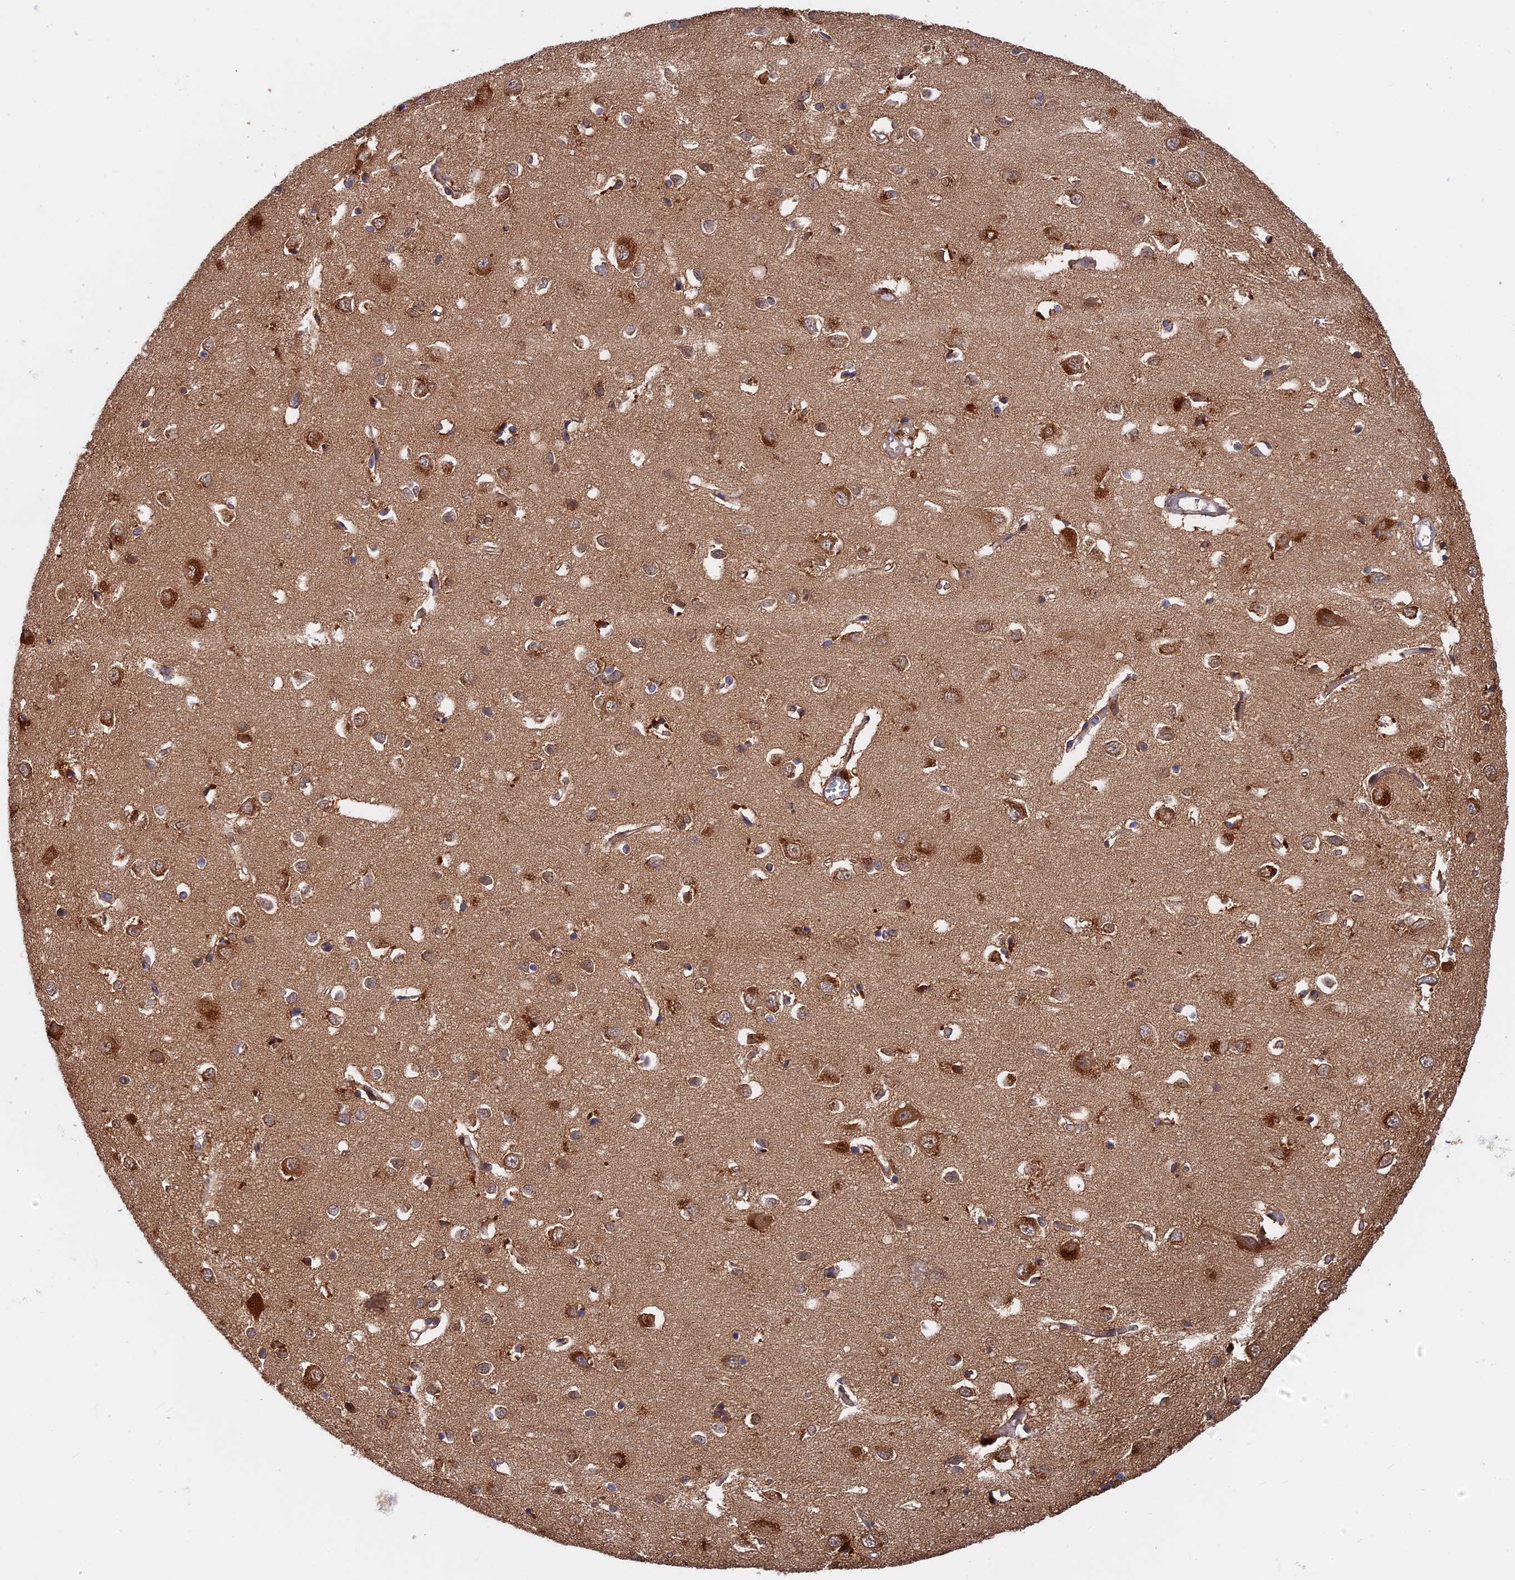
{"staining": {"intensity": "moderate", "quantity": "25%-75%", "location": "cytoplasmic/membranous"}, "tissue": "cerebral cortex", "cell_type": "Endothelial cells", "image_type": "normal", "snomed": [{"axis": "morphology", "description": "Normal tissue, NOS"}, {"axis": "topography", "description": "Cerebral cortex"}], "caption": "High-magnification brightfield microscopy of benign cerebral cortex stained with DAB (3,3'-diaminobenzidine) (brown) and counterstained with hematoxylin (blue). endothelial cells exhibit moderate cytoplasmic/membranous positivity is appreciated in approximately25%-75% of cells.", "gene": "BLVRA", "patient": {"sex": "female", "age": 64}}